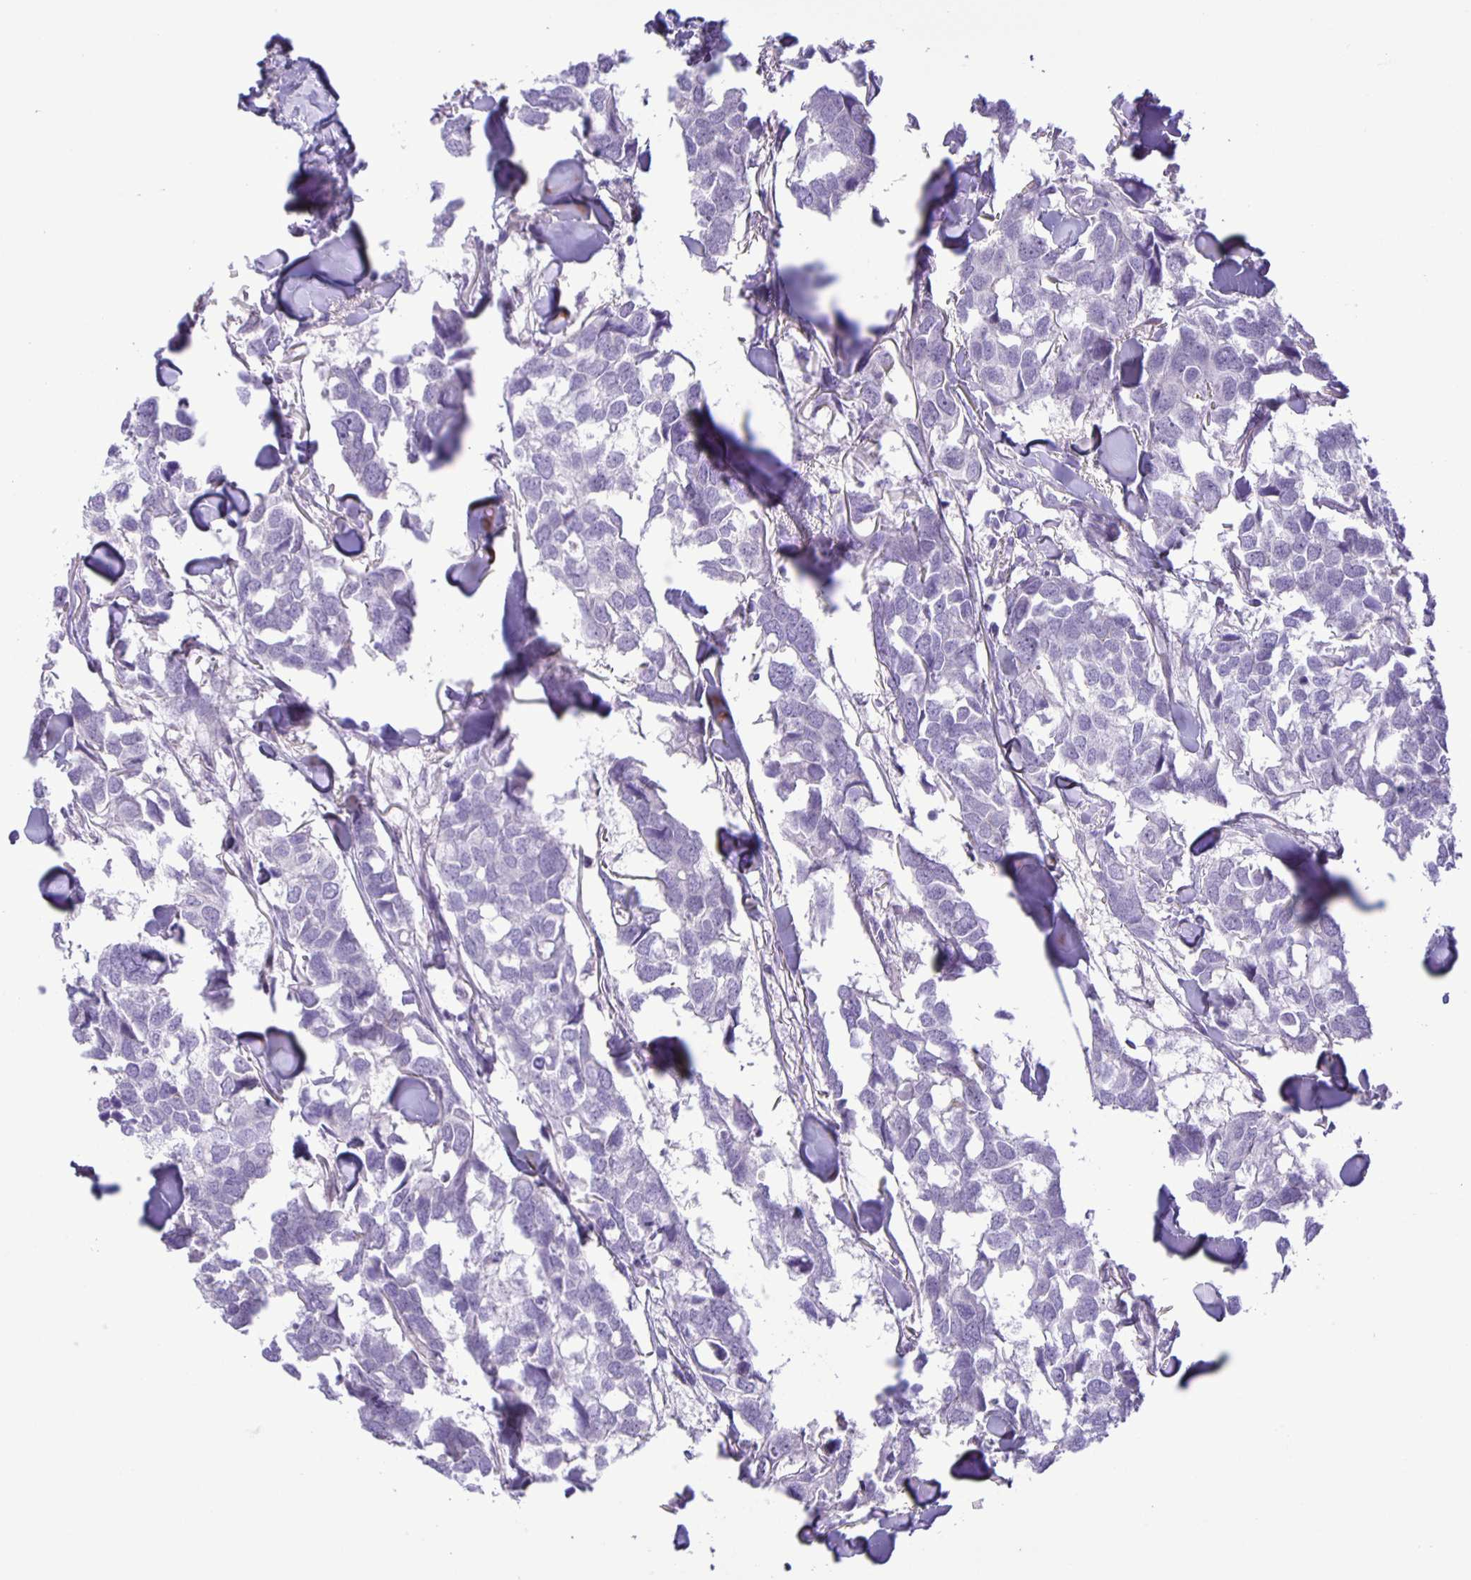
{"staining": {"intensity": "negative", "quantity": "none", "location": "none"}, "tissue": "breast cancer", "cell_type": "Tumor cells", "image_type": "cancer", "snomed": [{"axis": "morphology", "description": "Duct carcinoma"}, {"axis": "topography", "description": "Breast"}], "caption": "Breast cancer was stained to show a protein in brown. There is no significant expression in tumor cells.", "gene": "ADCK1", "patient": {"sex": "female", "age": 83}}